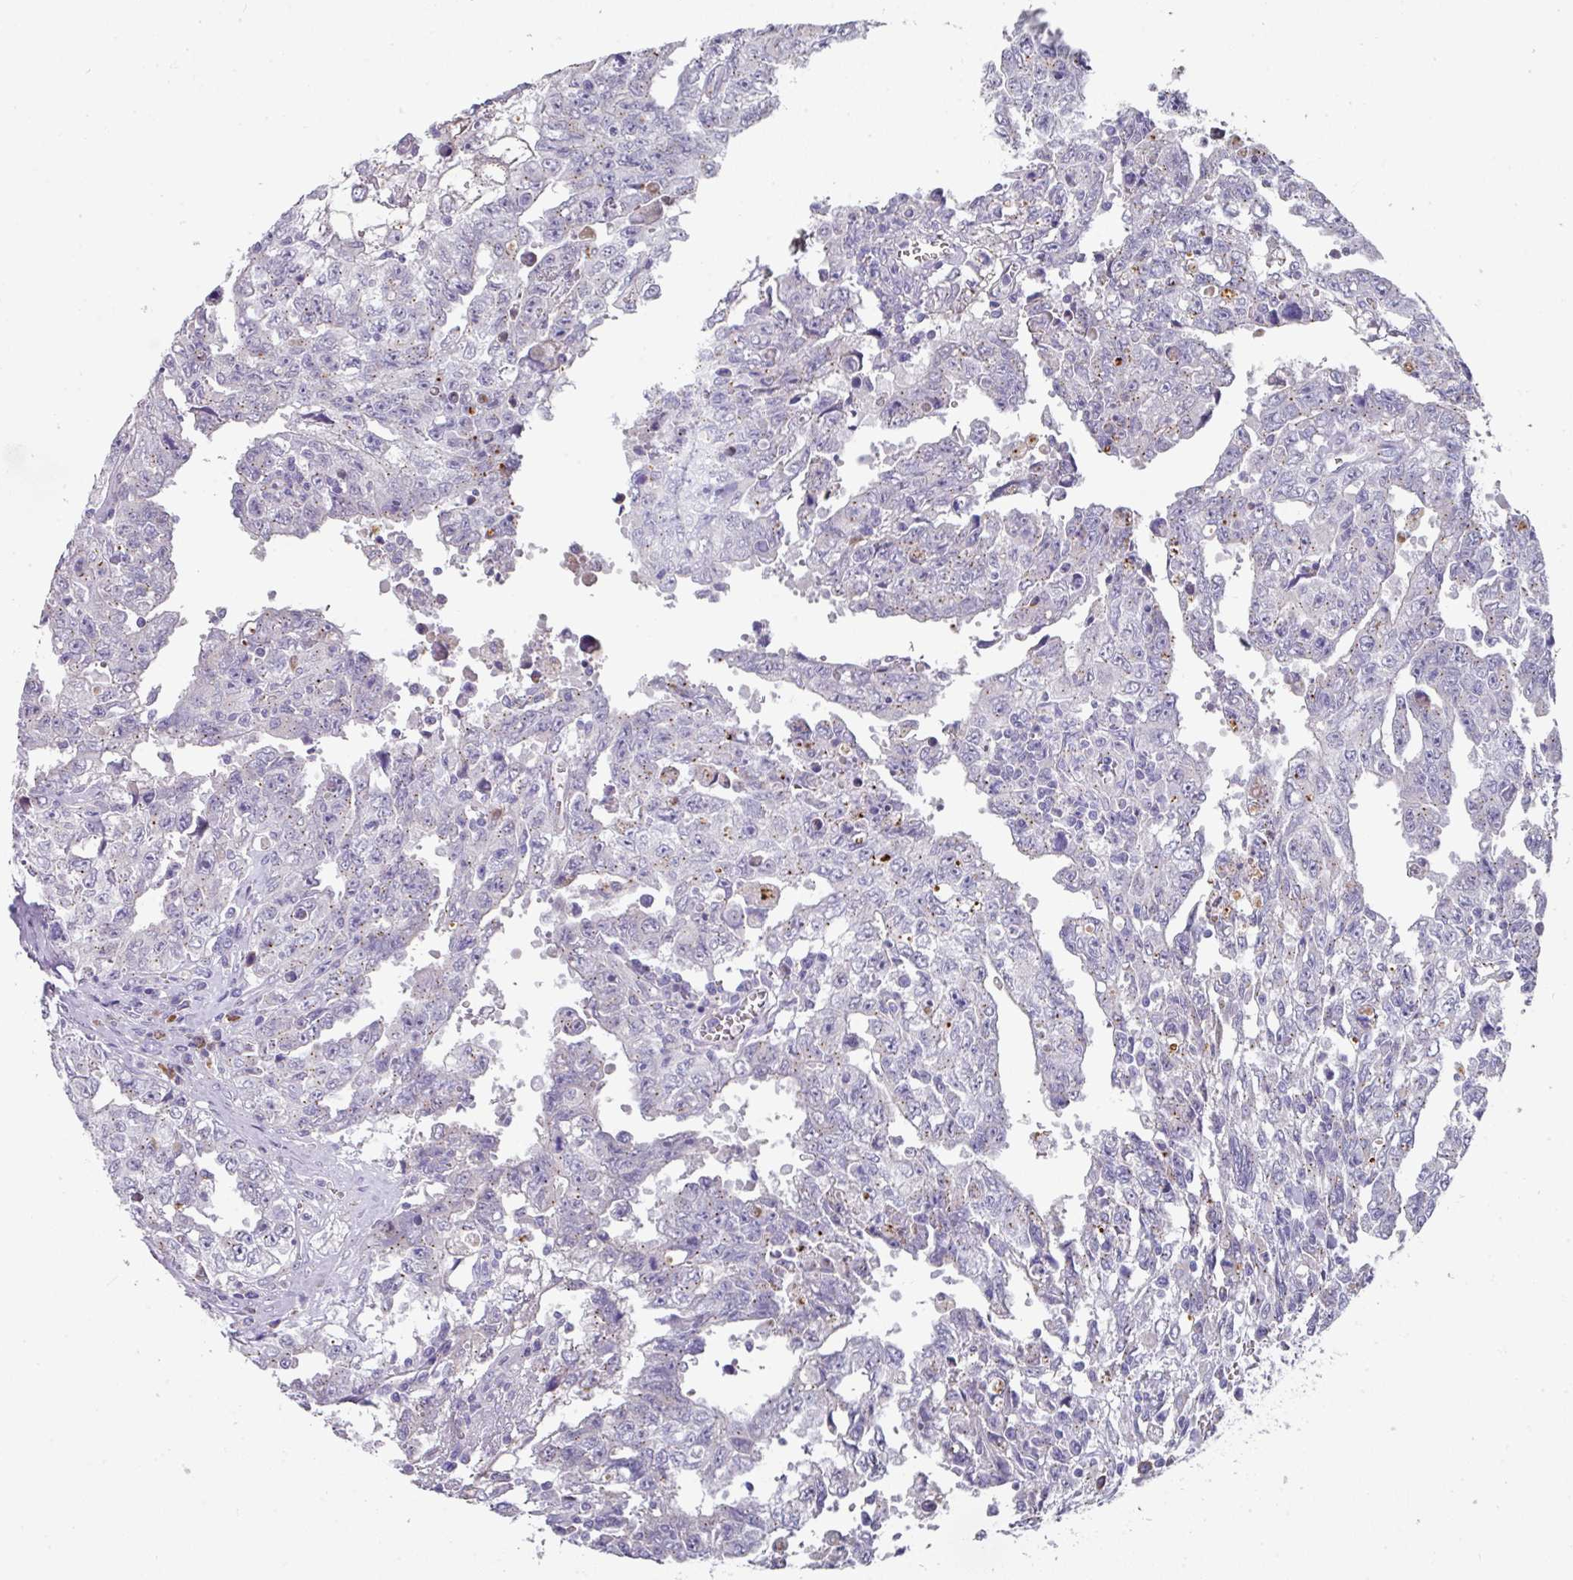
{"staining": {"intensity": "negative", "quantity": "none", "location": "none"}, "tissue": "testis cancer", "cell_type": "Tumor cells", "image_type": "cancer", "snomed": [{"axis": "morphology", "description": "Carcinoma, Embryonal, NOS"}, {"axis": "topography", "description": "Testis"}], "caption": "IHC micrograph of human testis cancer stained for a protein (brown), which exhibits no staining in tumor cells.", "gene": "IL4R", "patient": {"sex": "male", "age": 24}}